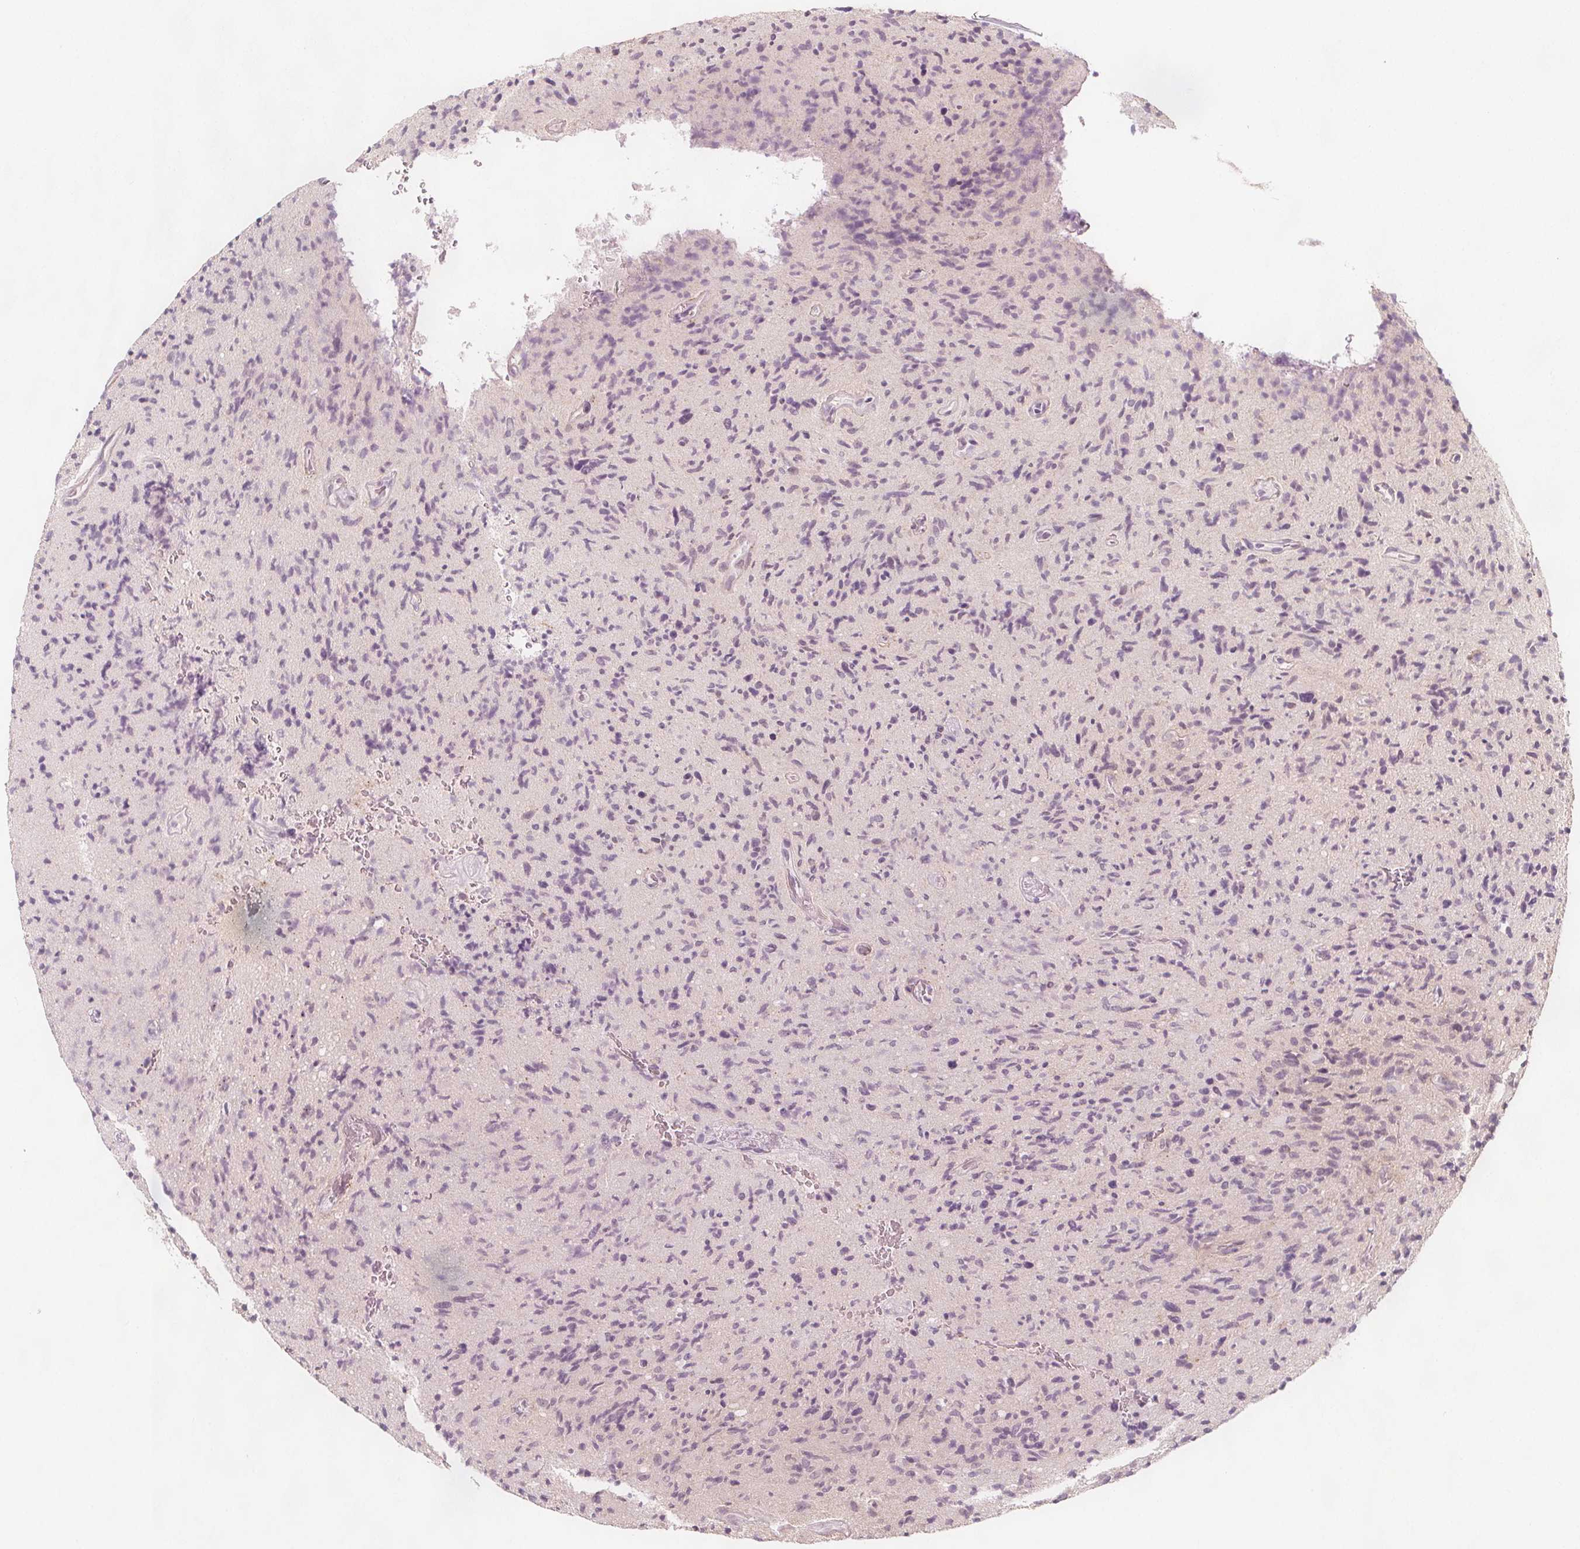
{"staining": {"intensity": "negative", "quantity": "none", "location": "none"}, "tissue": "glioma", "cell_type": "Tumor cells", "image_type": "cancer", "snomed": [{"axis": "morphology", "description": "Glioma, malignant, High grade"}, {"axis": "topography", "description": "Brain"}], "caption": "Immunohistochemical staining of human glioma reveals no significant expression in tumor cells.", "gene": "C1orf167", "patient": {"sex": "male", "age": 54}}